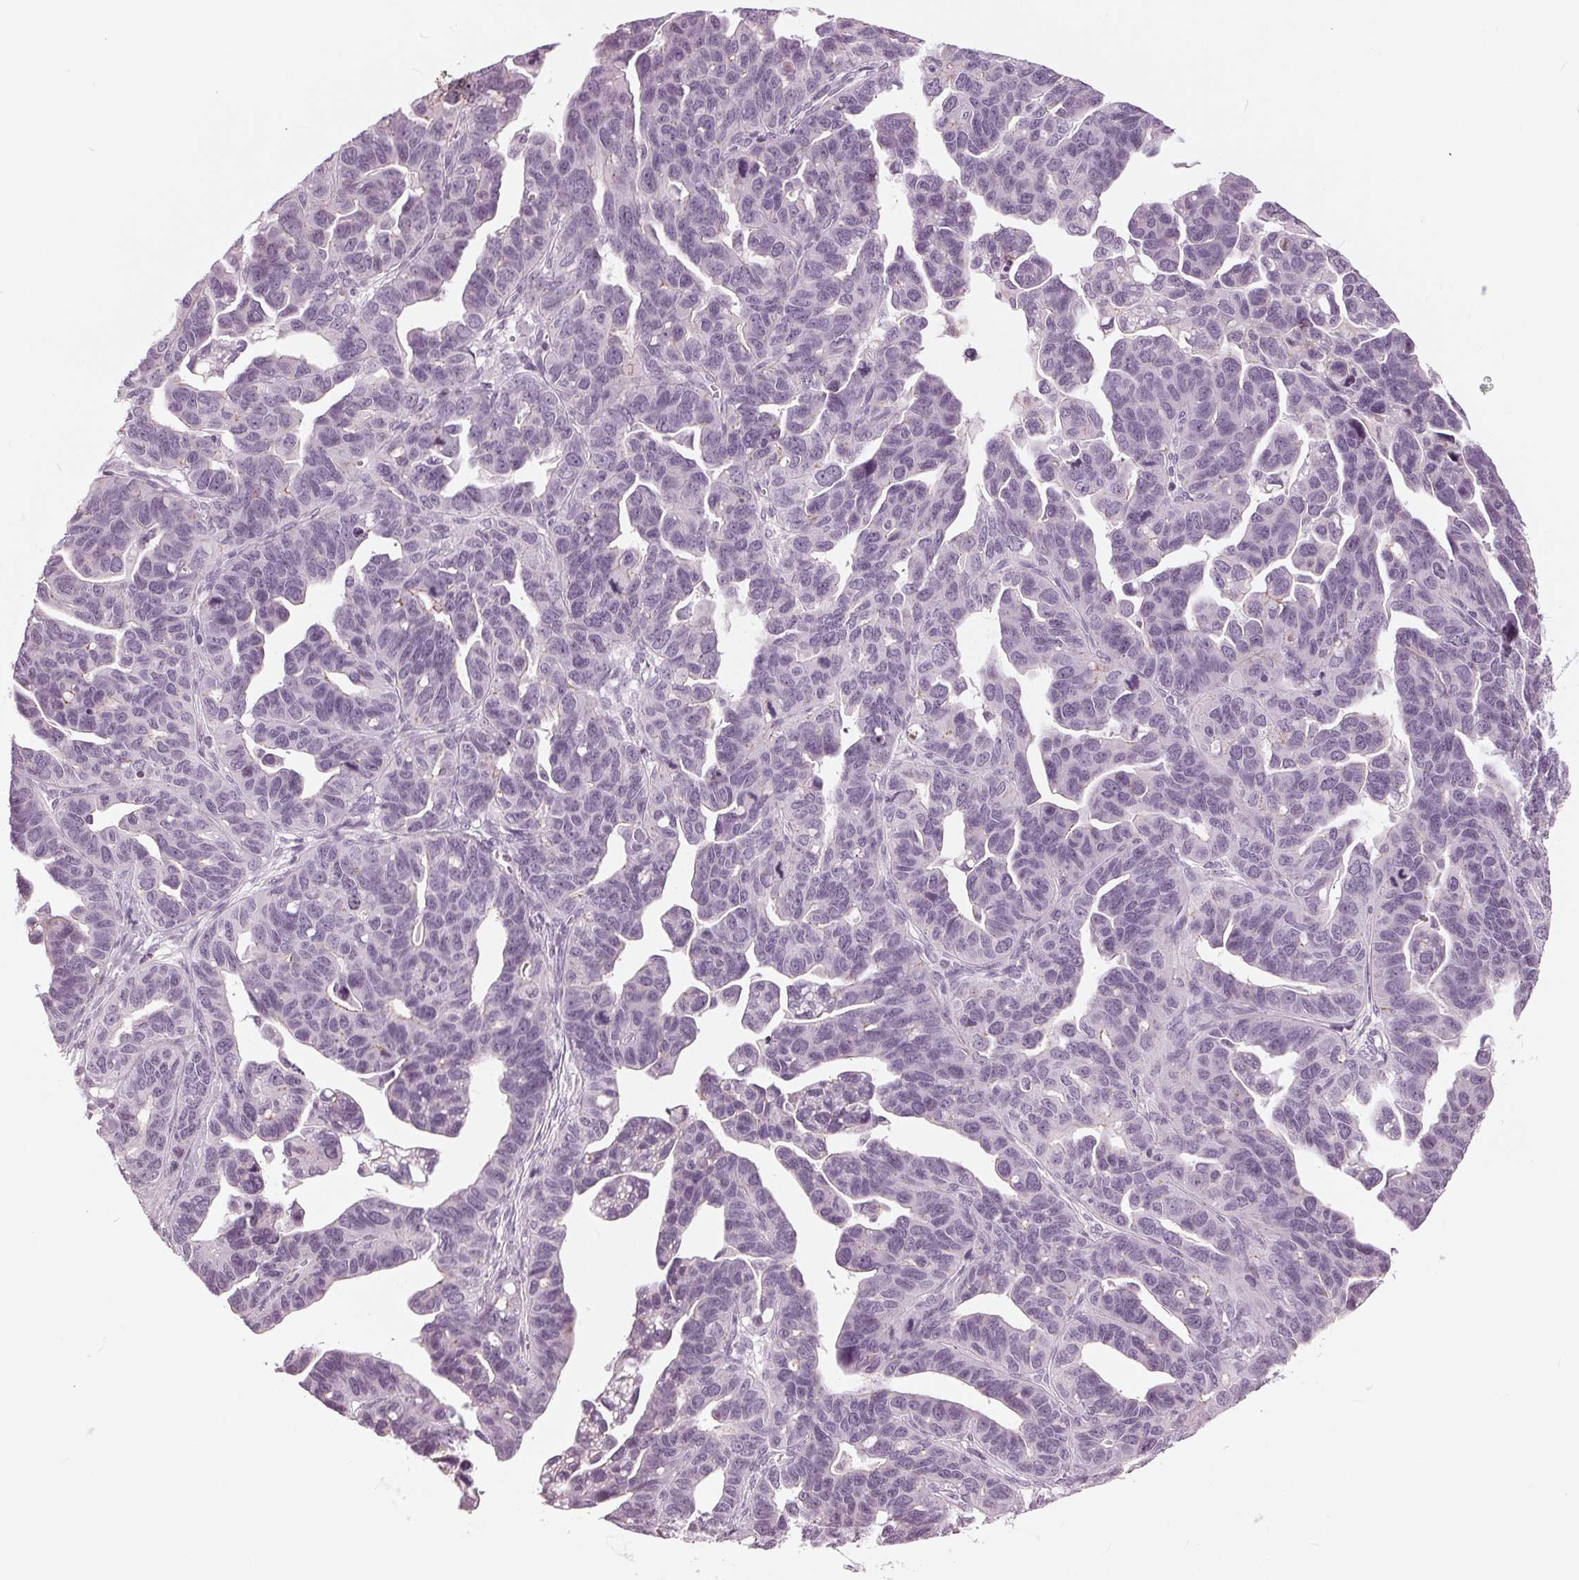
{"staining": {"intensity": "negative", "quantity": "none", "location": "none"}, "tissue": "ovarian cancer", "cell_type": "Tumor cells", "image_type": "cancer", "snomed": [{"axis": "morphology", "description": "Cystadenocarcinoma, serous, NOS"}, {"axis": "topography", "description": "Ovary"}], "caption": "Immunohistochemical staining of ovarian serous cystadenocarcinoma reveals no significant staining in tumor cells. Nuclei are stained in blue.", "gene": "SLC9A4", "patient": {"sex": "female", "age": 69}}